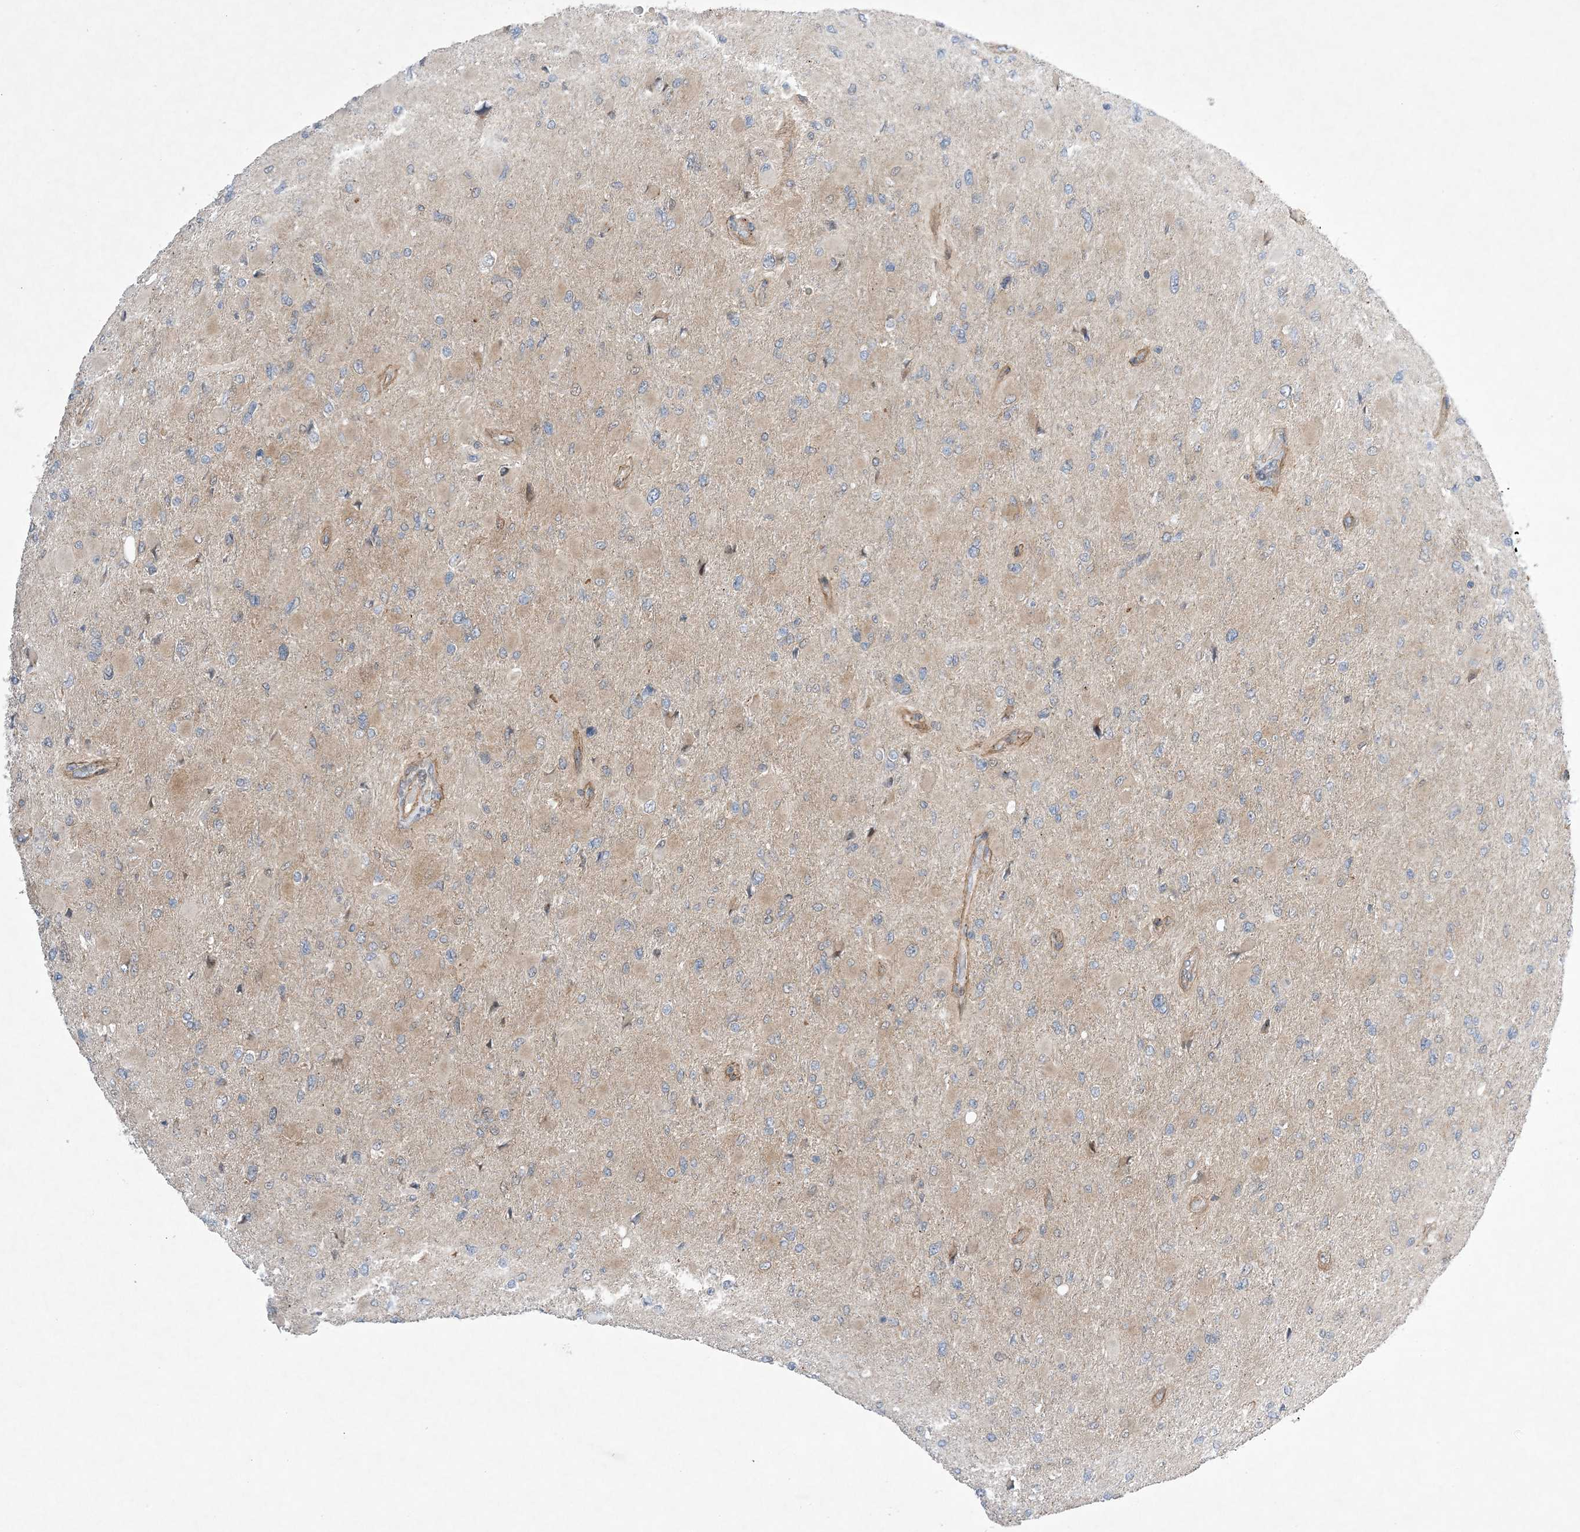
{"staining": {"intensity": "weak", "quantity": "25%-75%", "location": "cytoplasmic/membranous"}, "tissue": "glioma", "cell_type": "Tumor cells", "image_type": "cancer", "snomed": [{"axis": "morphology", "description": "Glioma, malignant, High grade"}, {"axis": "topography", "description": "Cerebral cortex"}], "caption": "A low amount of weak cytoplasmic/membranous expression is identified in approximately 25%-75% of tumor cells in glioma tissue.", "gene": "EHBP1", "patient": {"sex": "female", "age": 36}}